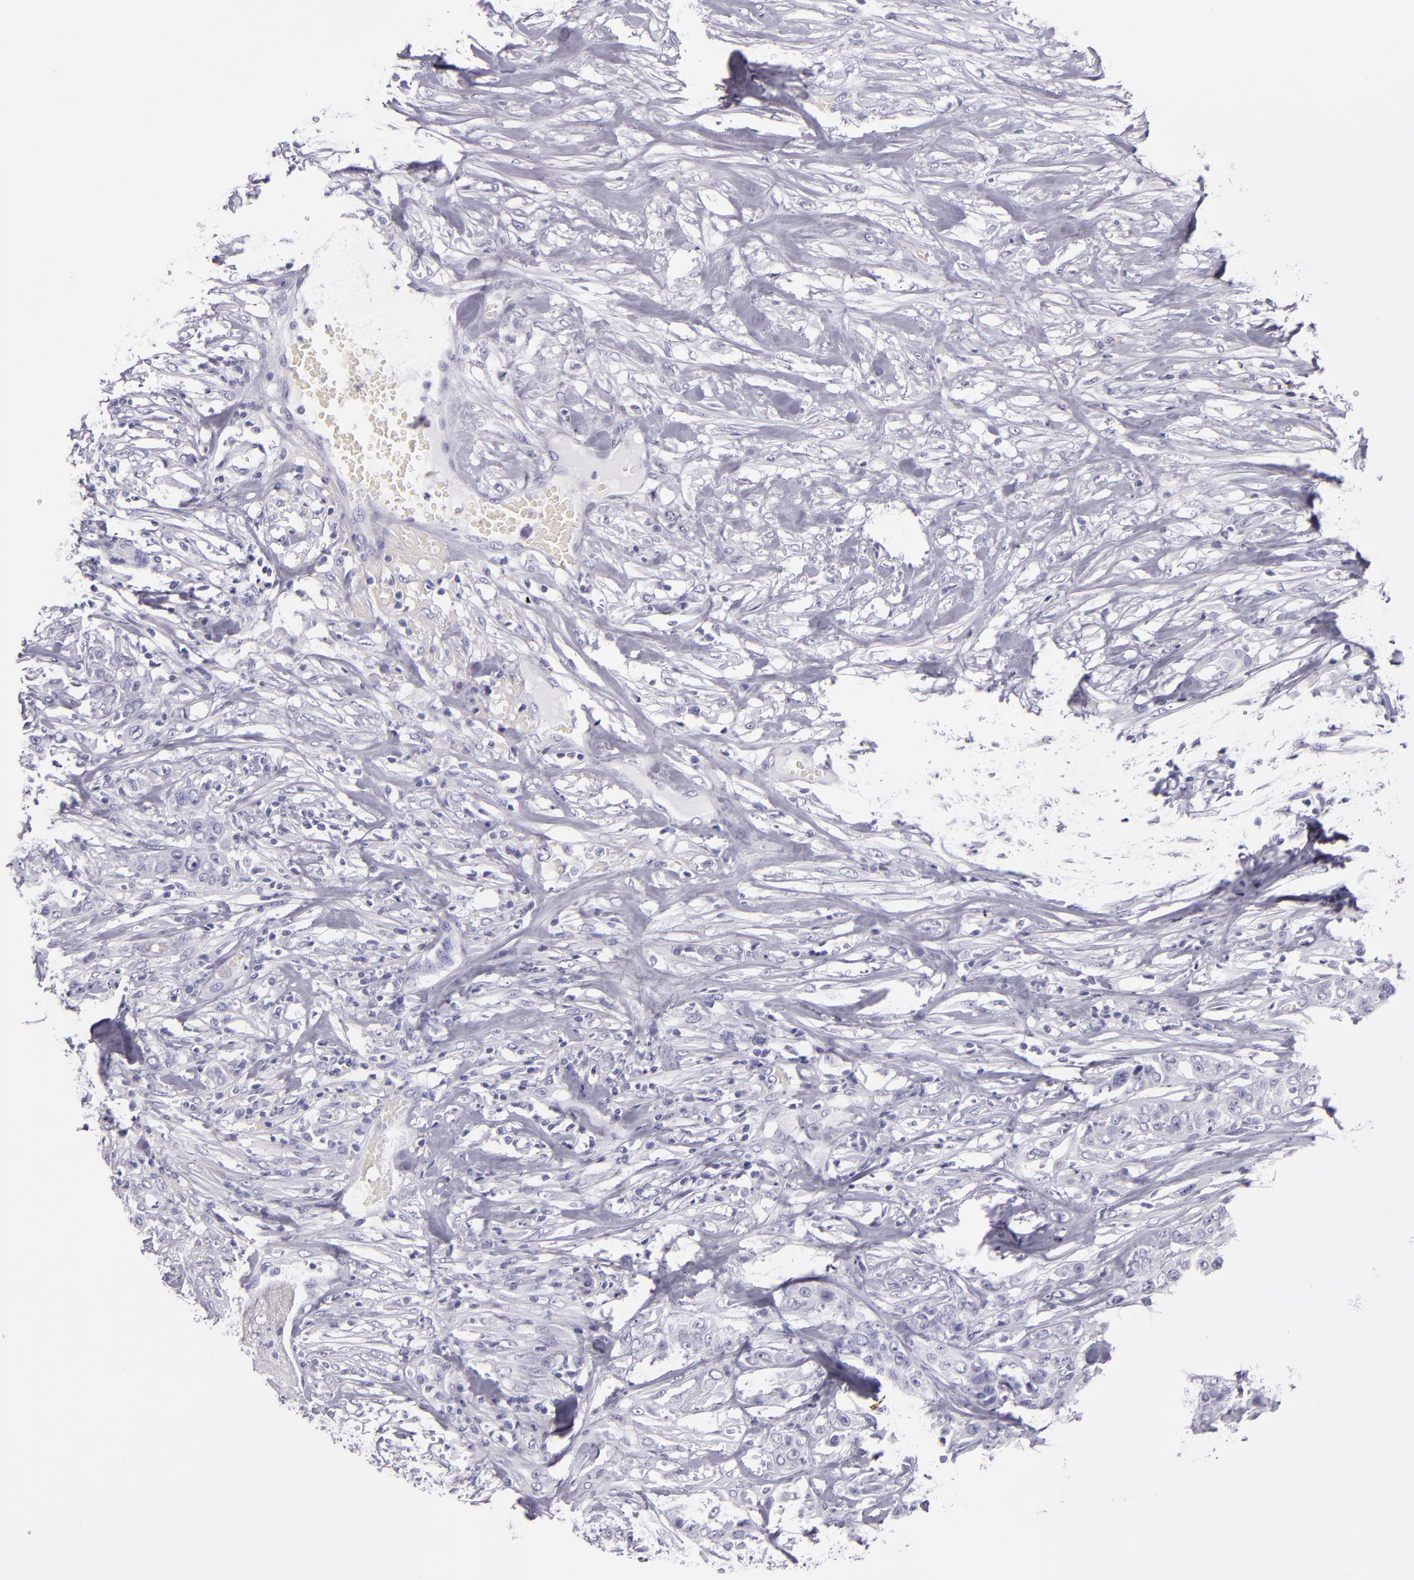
{"staining": {"intensity": "negative", "quantity": "none", "location": "none"}, "tissue": "urothelial cancer", "cell_type": "Tumor cells", "image_type": "cancer", "snomed": [{"axis": "morphology", "description": "Urothelial carcinoma, High grade"}, {"axis": "topography", "description": "Urinary bladder"}], "caption": "Image shows no significant protein expression in tumor cells of high-grade urothelial carcinoma.", "gene": "CR2", "patient": {"sex": "male", "age": 74}}